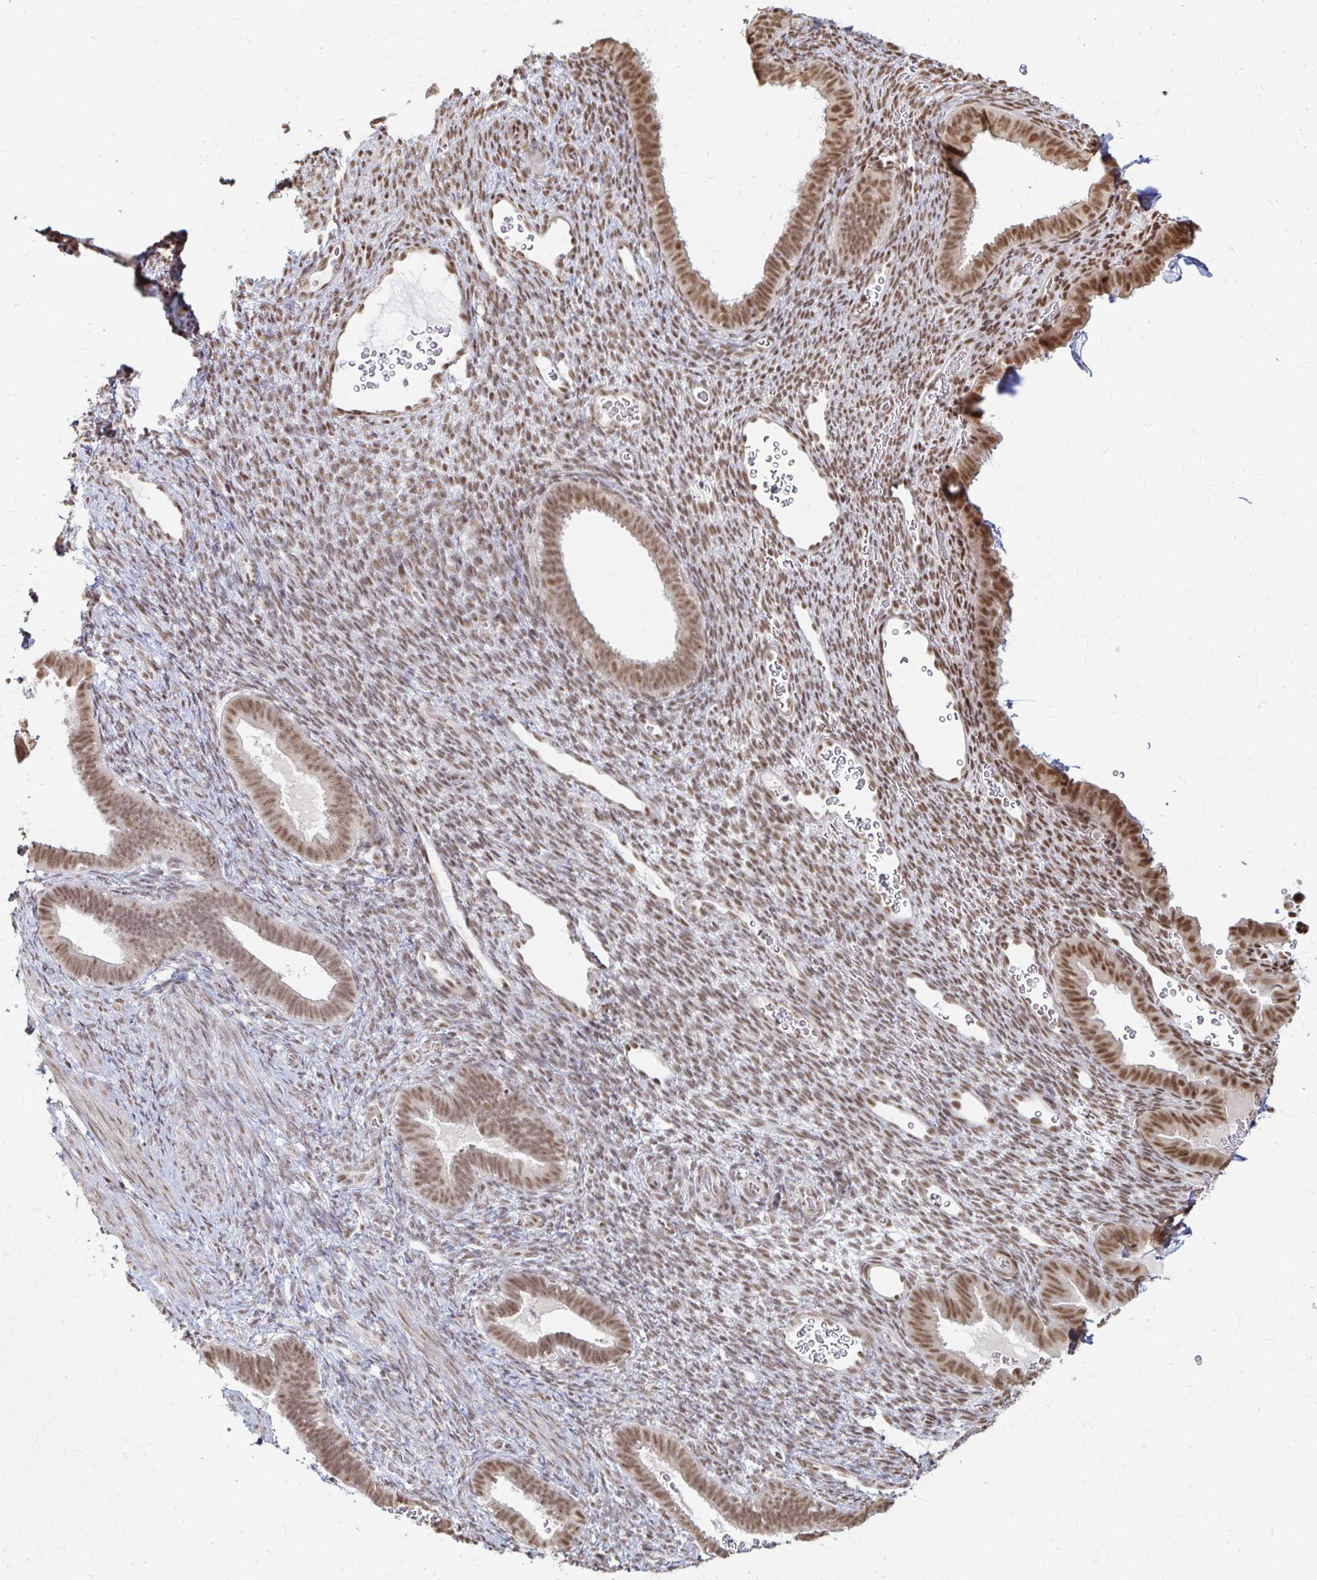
{"staining": {"intensity": "moderate", "quantity": "25%-75%", "location": "nuclear"}, "tissue": "endometrium", "cell_type": "Cells in endometrial stroma", "image_type": "normal", "snomed": [{"axis": "morphology", "description": "Normal tissue, NOS"}, {"axis": "topography", "description": "Endometrium"}], "caption": "Immunohistochemistry histopathology image of unremarkable endometrium: endometrium stained using immunohistochemistry (IHC) reveals medium levels of moderate protein expression localized specifically in the nuclear of cells in endometrial stroma, appearing as a nuclear brown color.", "gene": "HNRNPU", "patient": {"sex": "female", "age": 34}}